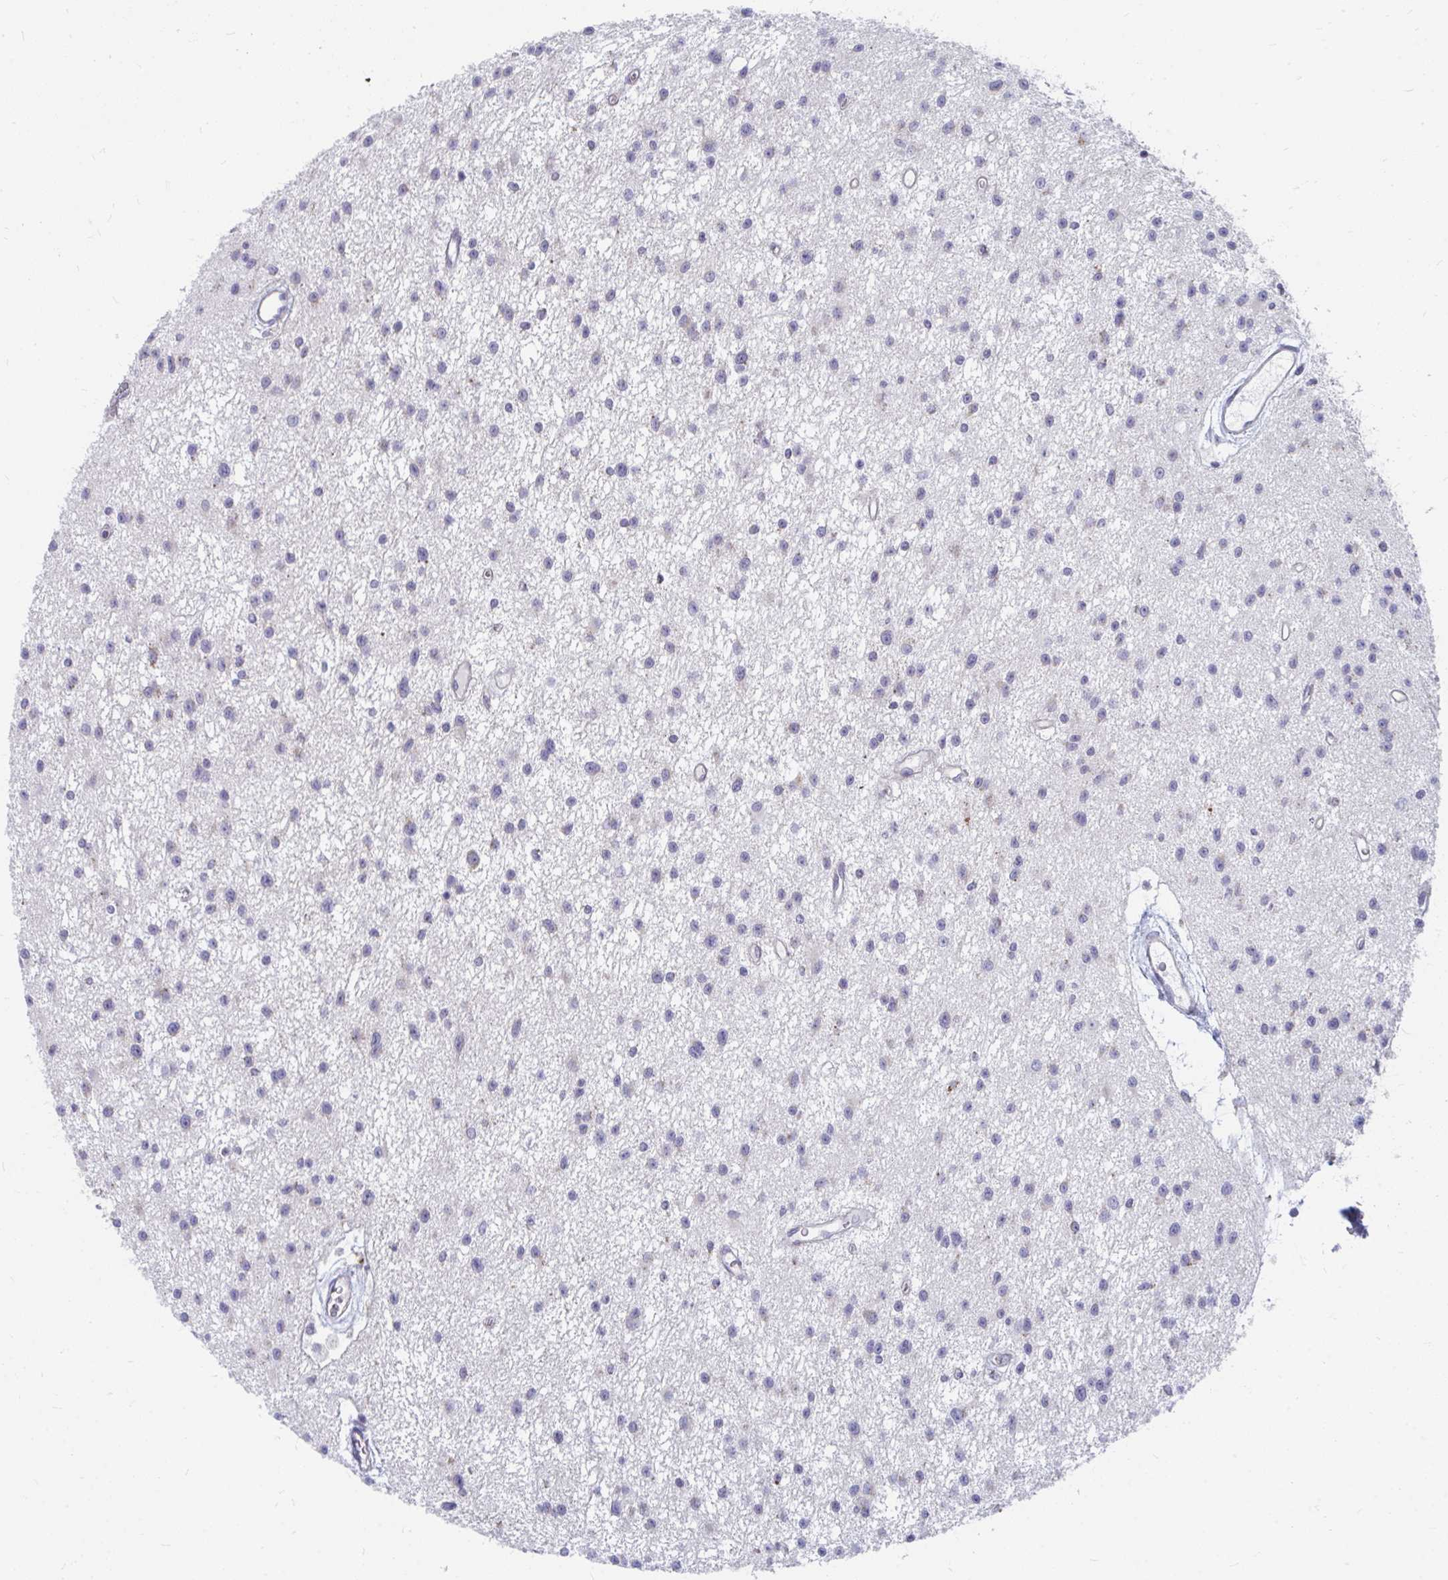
{"staining": {"intensity": "negative", "quantity": "none", "location": "none"}, "tissue": "glioma", "cell_type": "Tumor cells", "image_type": "cancer", "snomed": [{"axis": "morphology", "description": "Glioma, malignant, Low grade"}, {"axis": "topography", "description": "Brain"}], "caption": "Immunohistochemistry histopathology image of neoplastic tissue: malignant glioma (low-grade) stained with DAB (3,3'-diaminobenzidine) demonstrates no significant protein expression in tumor cells.", "gene": "PABIR3", "patient": {"sex": "male", "age": 43}}